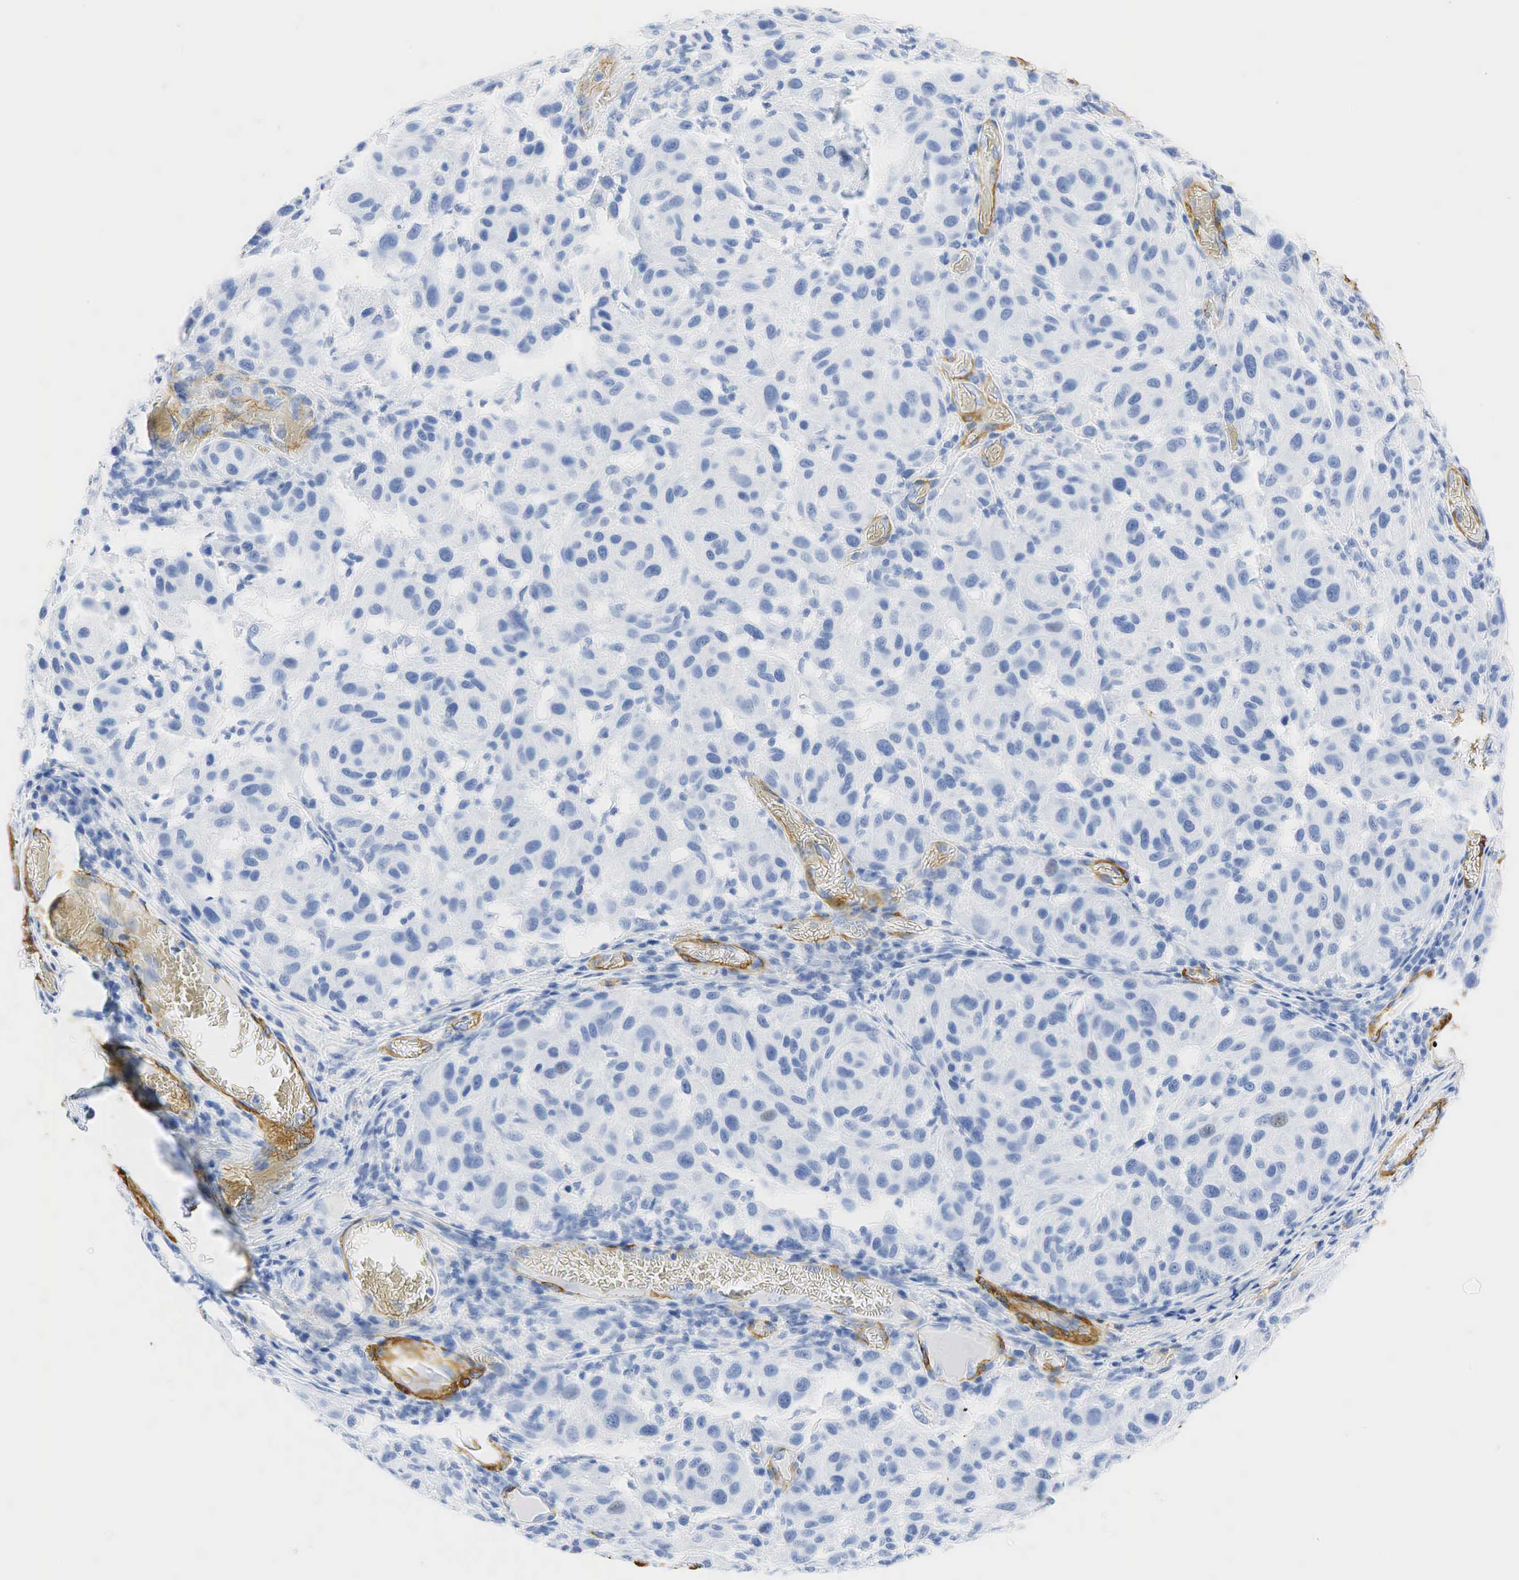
{"staining": {"intensity": "negative", "quantity": "none", "location": "none"}, "tissue": "melanoma", "cell_type": "Tumor cells", "image_type": "cancer", "snomed": [{"axis": "morphology", "description": "Malignant melanoma, NOS"}, {"axis": "topography", "description": "Skin"}], "caption": "A photomicrograph of malignant melanoma stained for a protein exhibits no brown staining in tumor cells.", "gene": "ACTA1", "patient": {"sex": "female", "age": 77}}